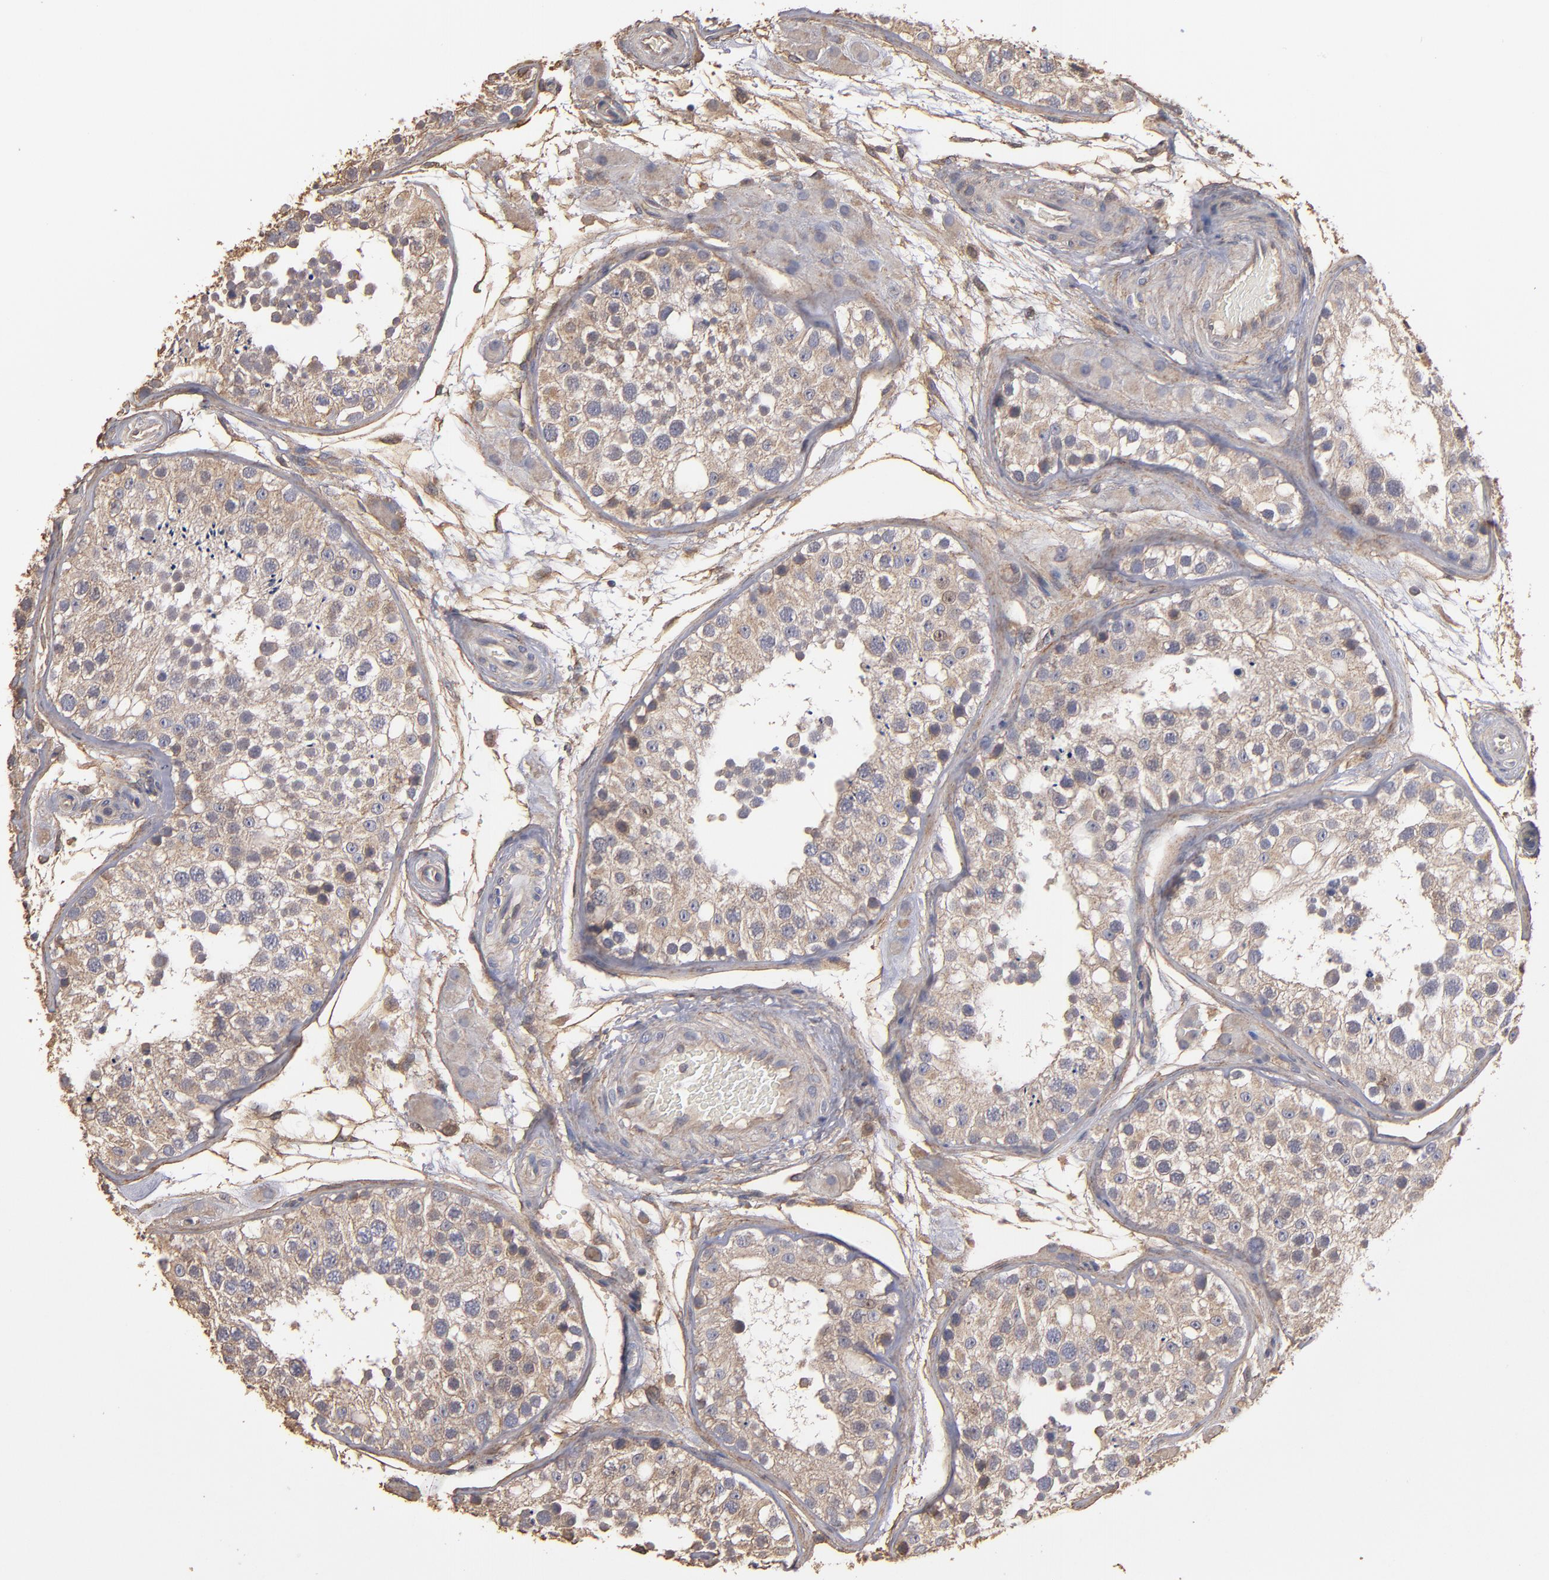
{"staining": {"intensity": "weak", "quantity": ">75%", "location": "cytoplasmic/membranous"}, "tissue": "testis", "cell_type": "Cells in seminiferous ducts", "image_type": "normal", "snomed": [{"axis": "morphology", "description": "Normal tissue, NOS"}, {"axis": "topography", "description": "Testis"}], "caption": "DAB (3,3'-diaminobenzidine) immunohistochemical staining of unremarkable human testis displays weak cytoplasmic/membranous protein staining in about >75% of cells in seminiferous ducts.", "gene": "DMD", "patient": {"sex": "male", "age": 26}}